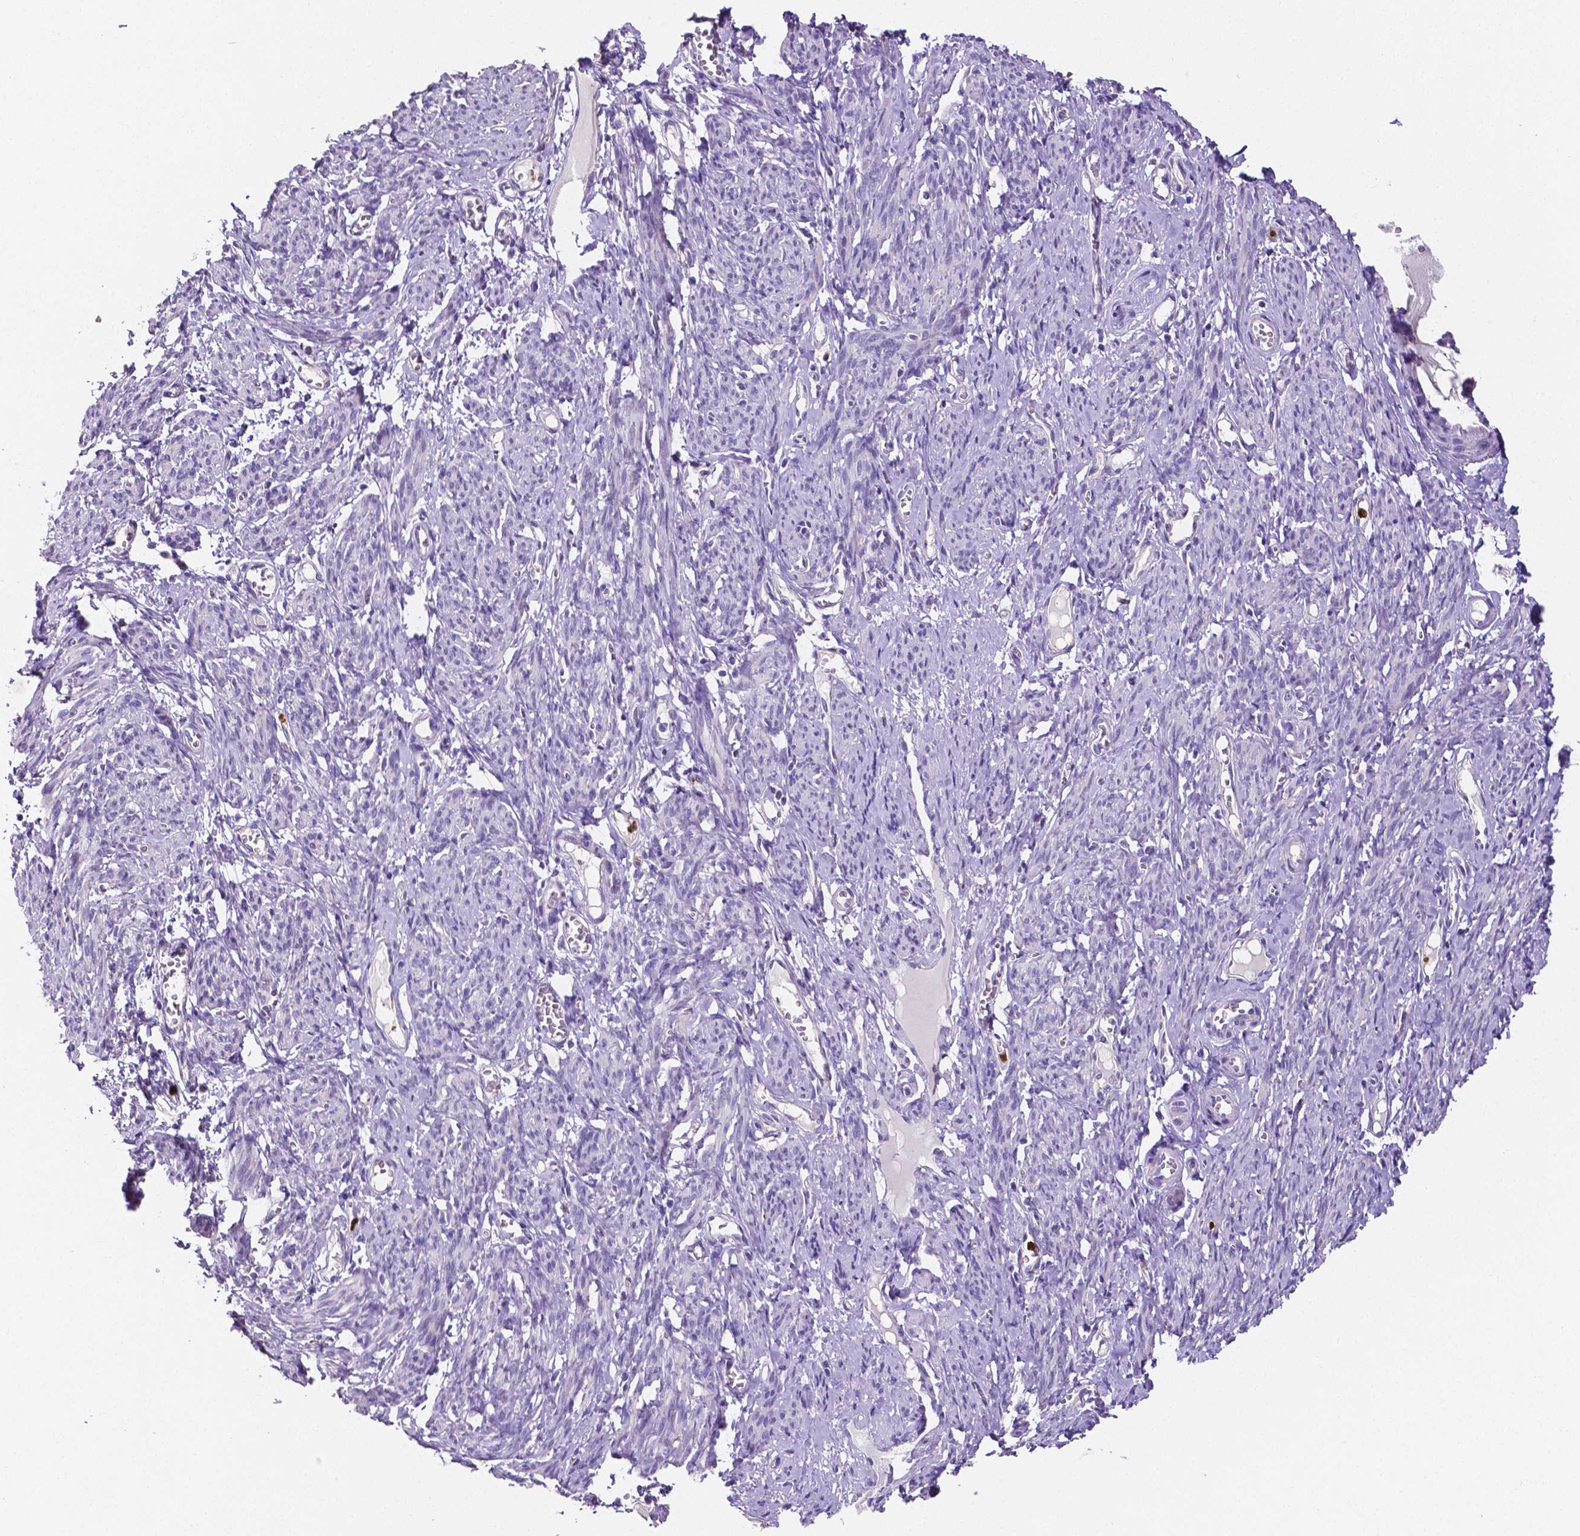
{"staining": {"intensity": "negative", "quantity": "none", "location": "none"}, "tissue": "smooth muscle", "cell_type": "Smooth muscle cells", "image_type": "normal", "snomed": [{"axis": "morphology", "description": "Normal tissue, NOS"}, {"axis": "topography", "description": "Smooth muscle"}], "caption": "Immunohistochemistry (IHC) of normal smooth muscle reveals no positivity in smooth muscle cells.", "gene": "MMP9", "patient": {"sex": "female", "age": 65}}